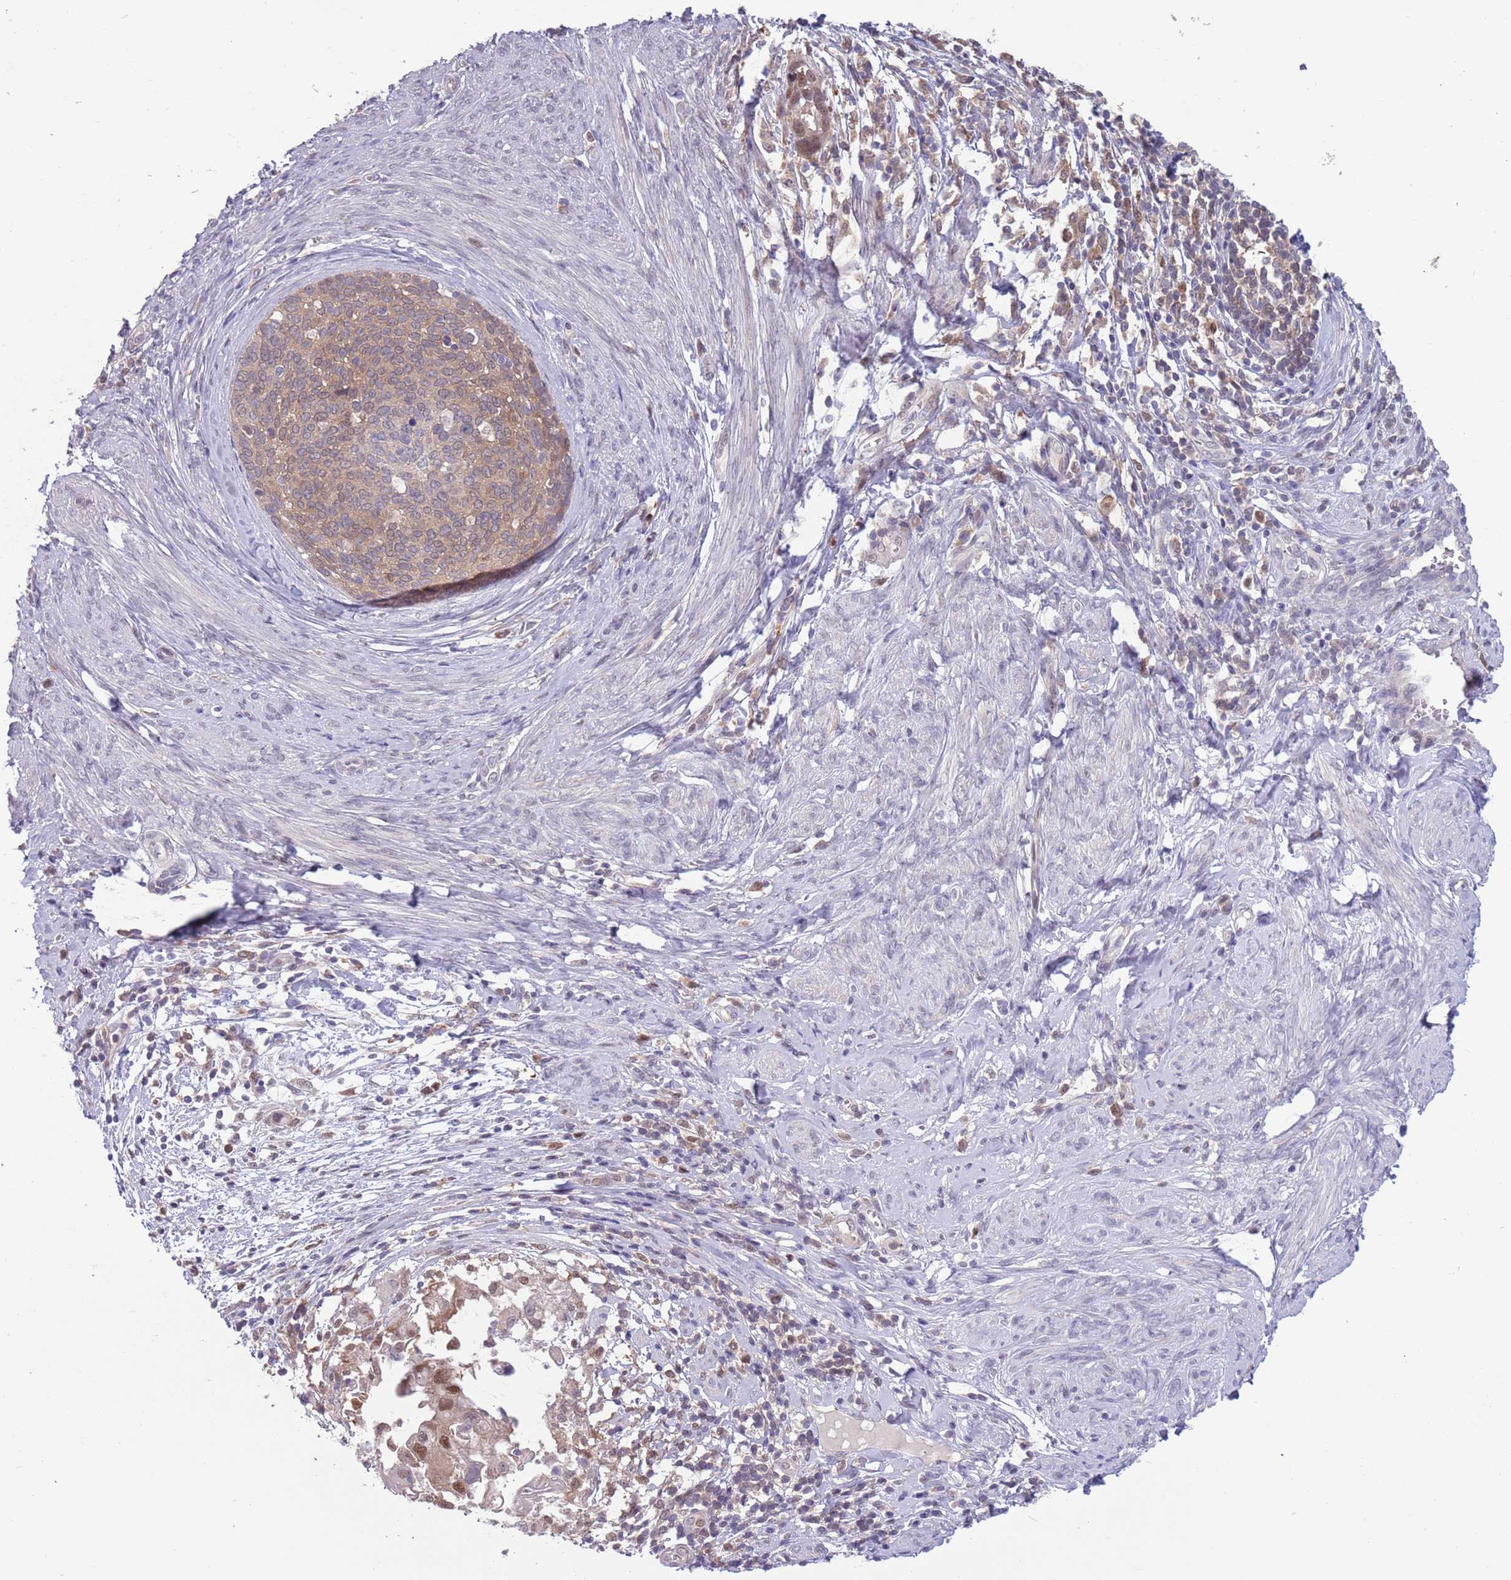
{"staining": {"intensity": "moderate", "quantity": ">75%", "location": "cytoplasmic/membranous"}, "tissue": "cervical cancer", "cell_type": "Tumor cells", "image_type": "cancer", "snomed": [{"axis": "morphology", "description": "Squamous cell carcinoma, NOS"}, {"axis": "topography", "description": "Cervix"}], "caption": "Approximately >75% of tumor cells in cervical cancer exhibit moderate cytoplasmic/membranous protein expression as visualized by brown immunohistochemical staining.", "gene": "CLNS1A", "patient": {"sex": "female", "age": 80}}